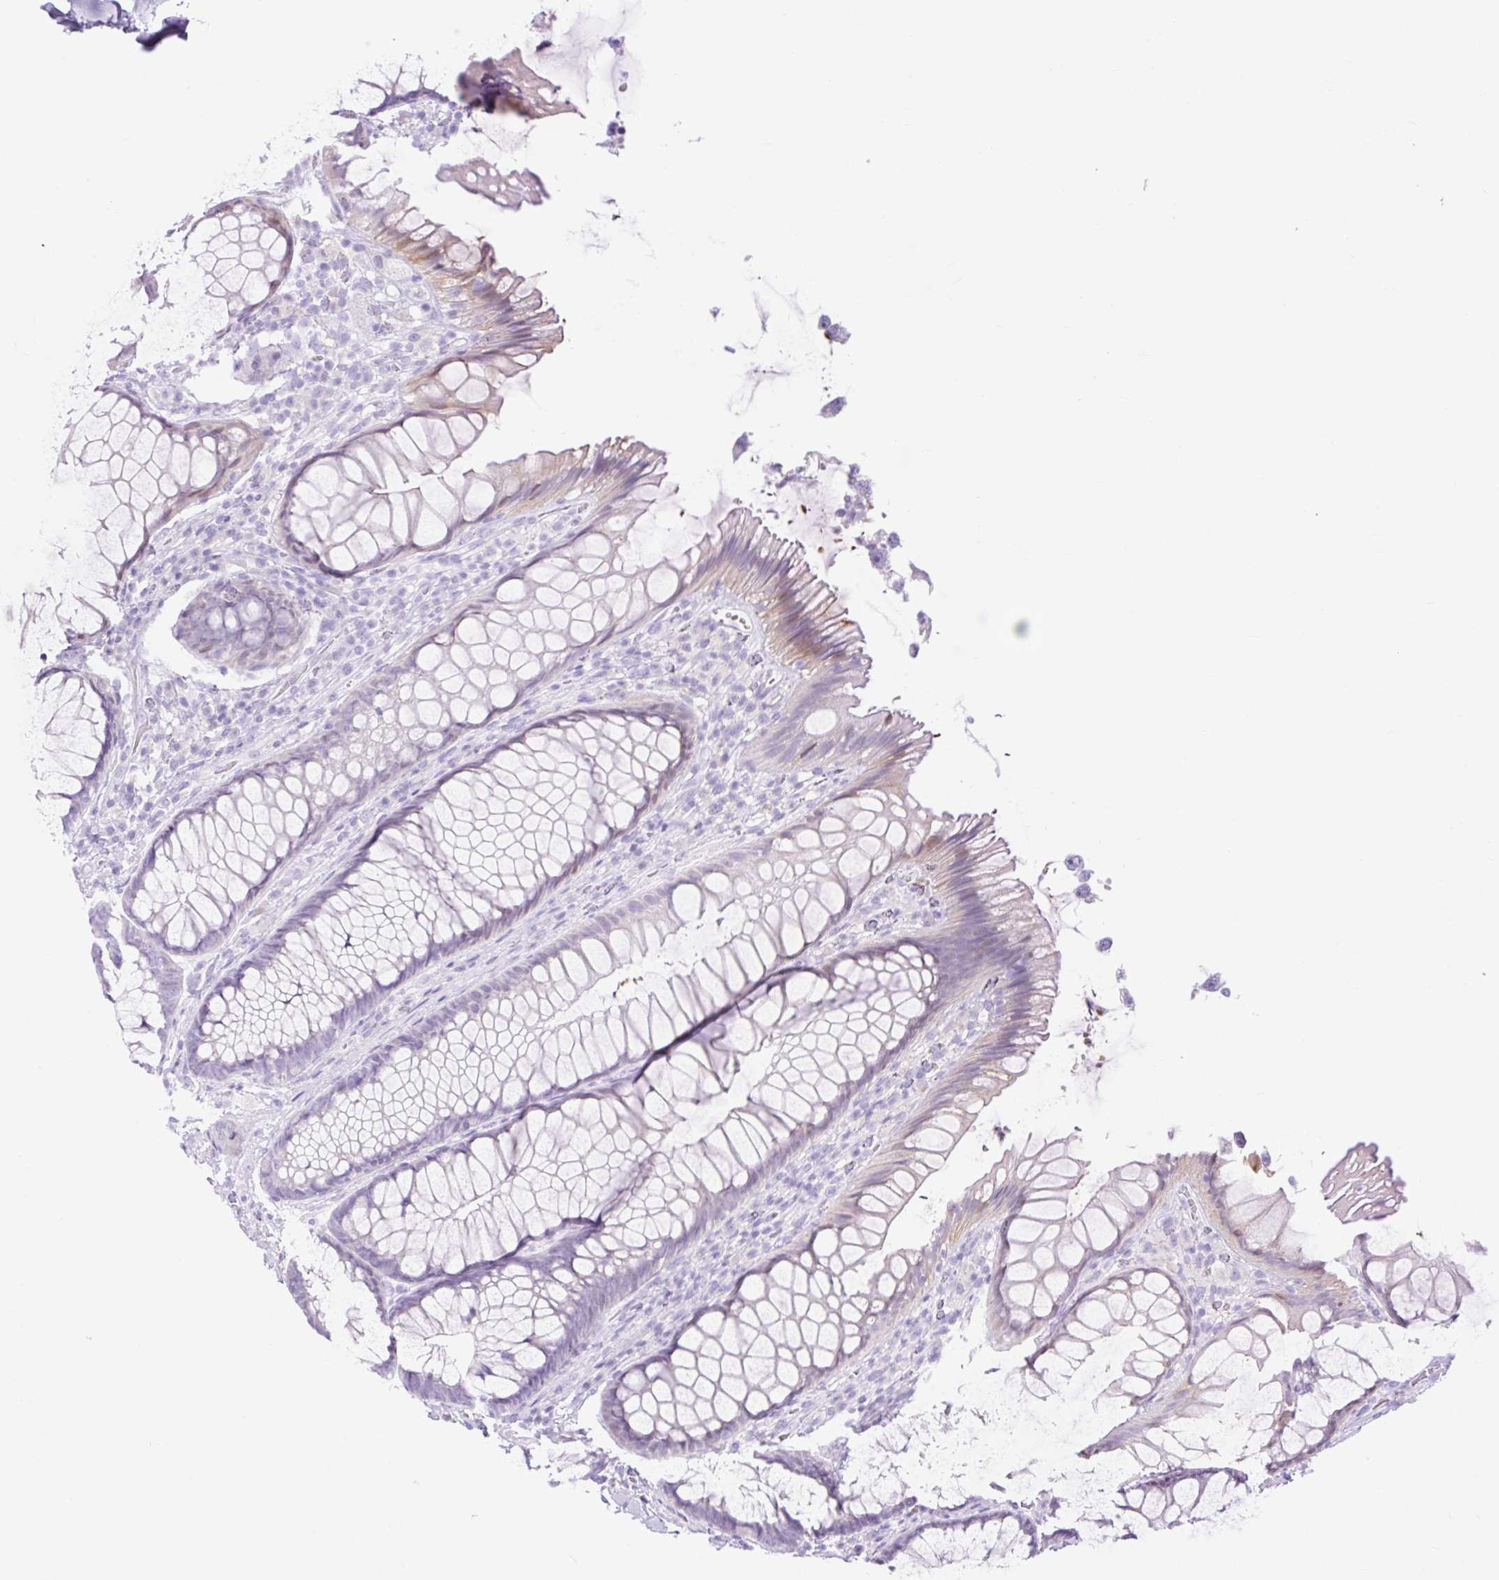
{"staining": {"intensity": "weak", "quantity": "<25%", "location": "cytoplasmic/membranous"}, "tissue": "rectum", "cell_type": "Glandular cells", "image_type": "normal", "snomed": [{"axis": "morphology", "description": "Normal tissue, NOS"}, {"axis": "topography", "description": "Rectum"}], "caption": "Immunohistochemistry (IHC) image of unremarkable rectum: rectum stained with DAB displays no significant protein positivity in glandular cells.", "gene": "SLC25A40", "patient": {"sex": "male", "age": 53}}